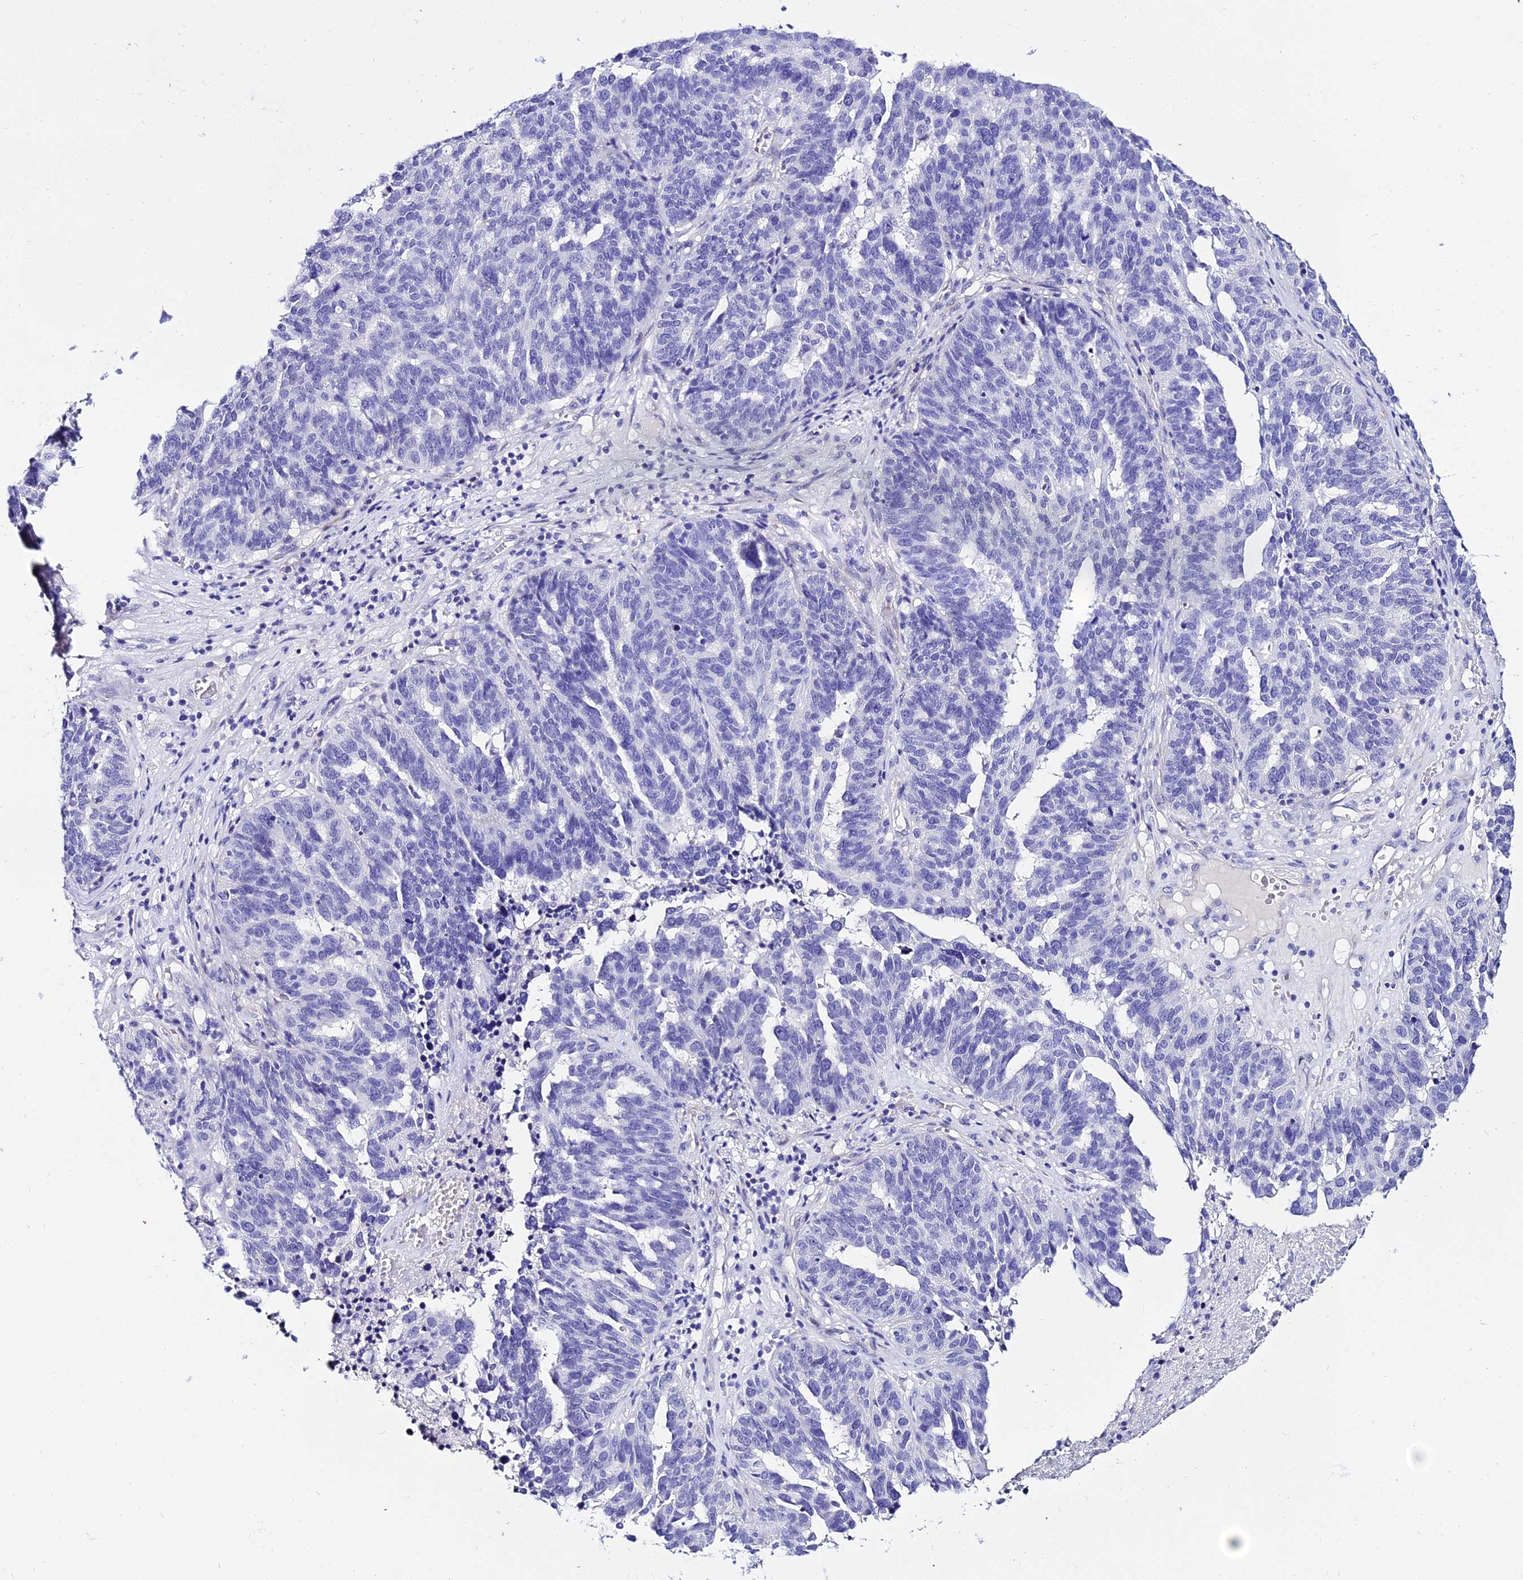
{"staining": {"intensity": "negative", "quantity": "none", "location": "none"}, "tissue": "ovarian cancer", "cell_type": "Tumor cells", "image_type": "cancer", "snomed": [{"axis": "morphology", "description": "Cystadenocarcinoma, serous, NOS"}, {"axis": "topography", "description": "Ovary"}], "caption": "This is an IHC histopathology image of human serous cystadenocarcinoma (ovarian). There is no expression in tumor cells.", "gene": "DEFB106A", "patient": {"sex": "female", "age": 59}}